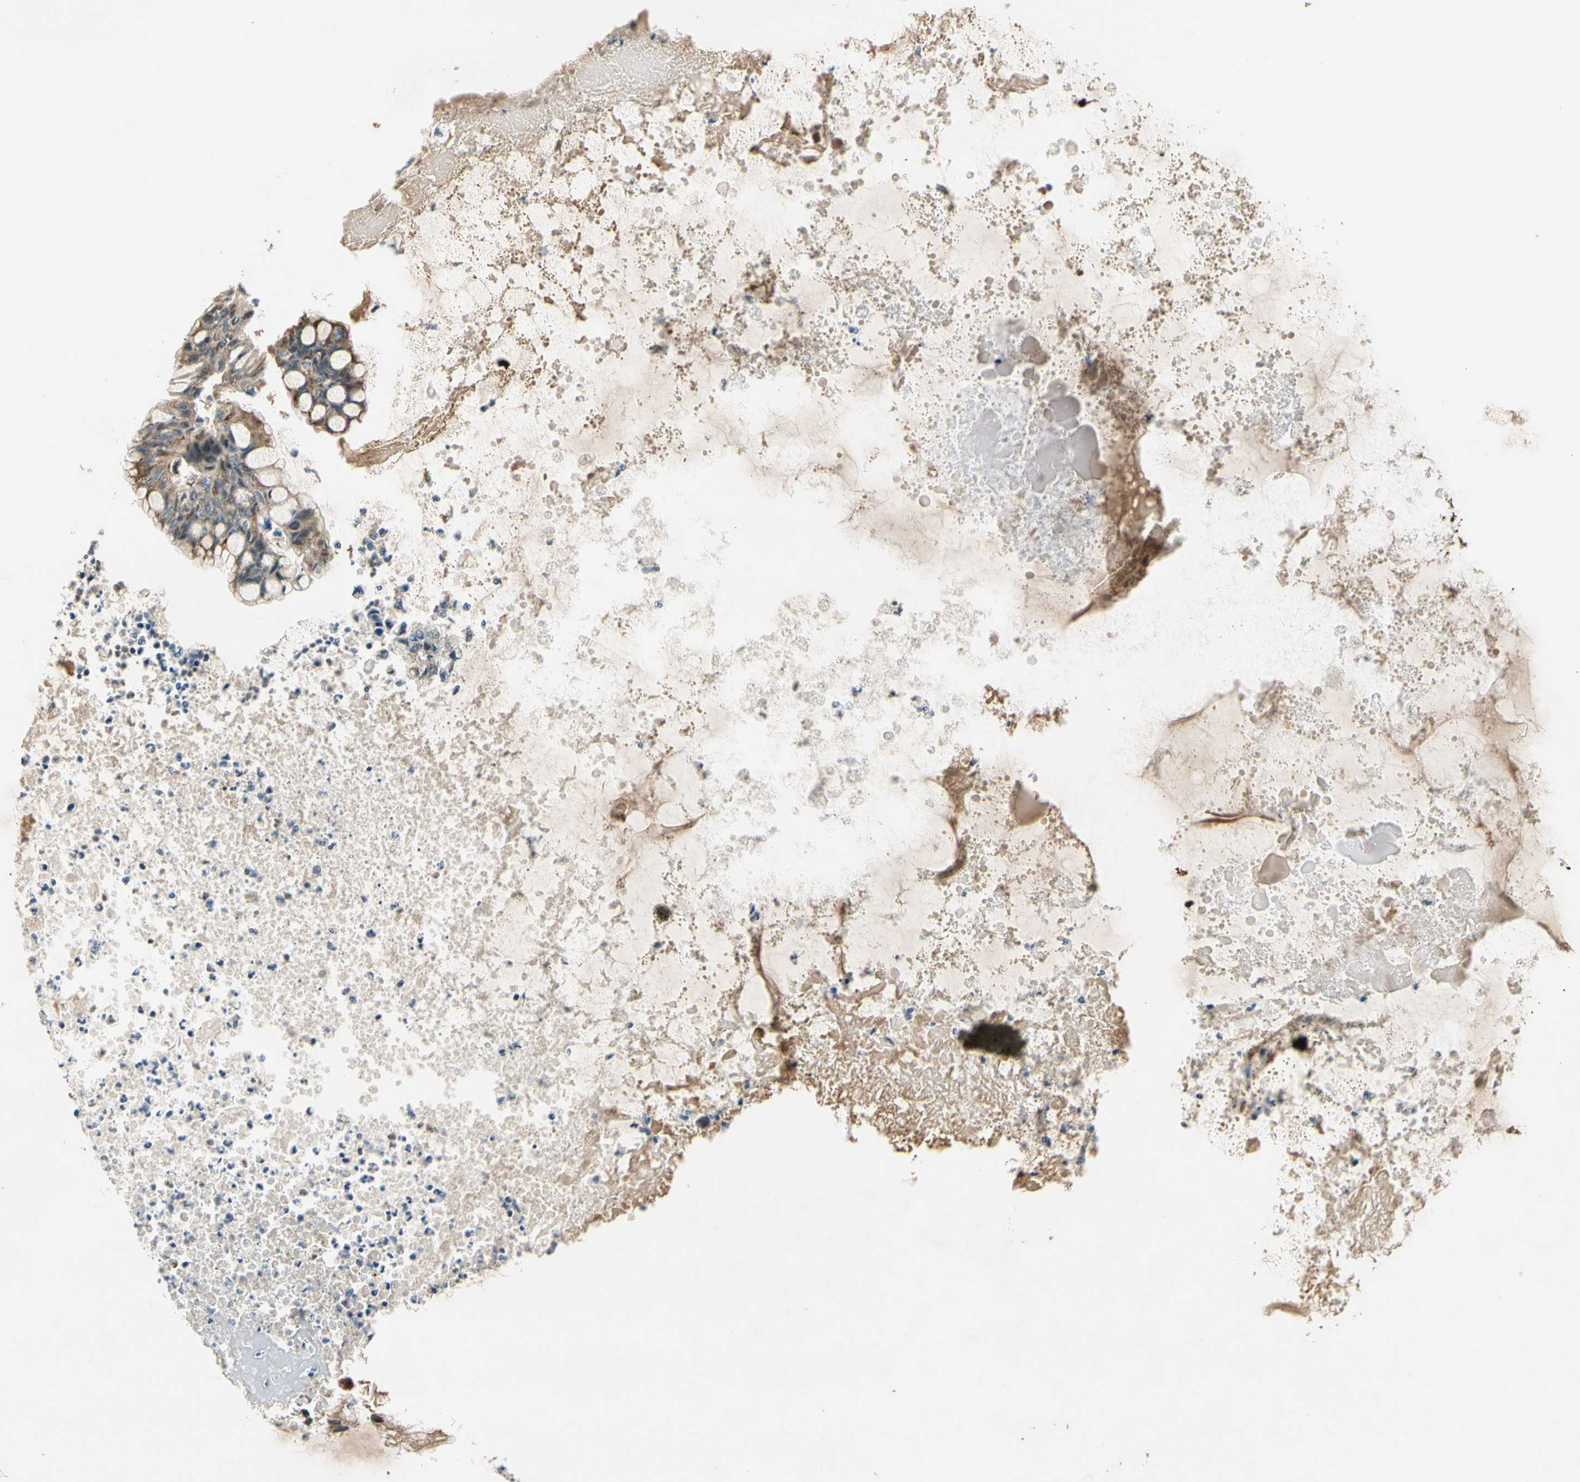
{"staining": {"intensity": "moderate", "quantity": "25%-75%", "location": "cytoplasmic/membranous"}, "tissue": "ovarian cancer", "cell_type": "Tumor cells", "image_type": "cancer", "snomed": [{"axis": "morphology", "description": "Cystadenocarcinoma, mucinous, NOS"}, {"axis": "topography", "description": "Ovary"}], "caption": "Approximately 25%-75% of tumor cells in human ovarian mucinous cystadenocarcinoma reveal moderate cytoplasmic/membranous protein staining as visualized by brown immunohistochemical staining.", "gene": "ALKBH3", "patient": {"sex": "female", "age": 80}}